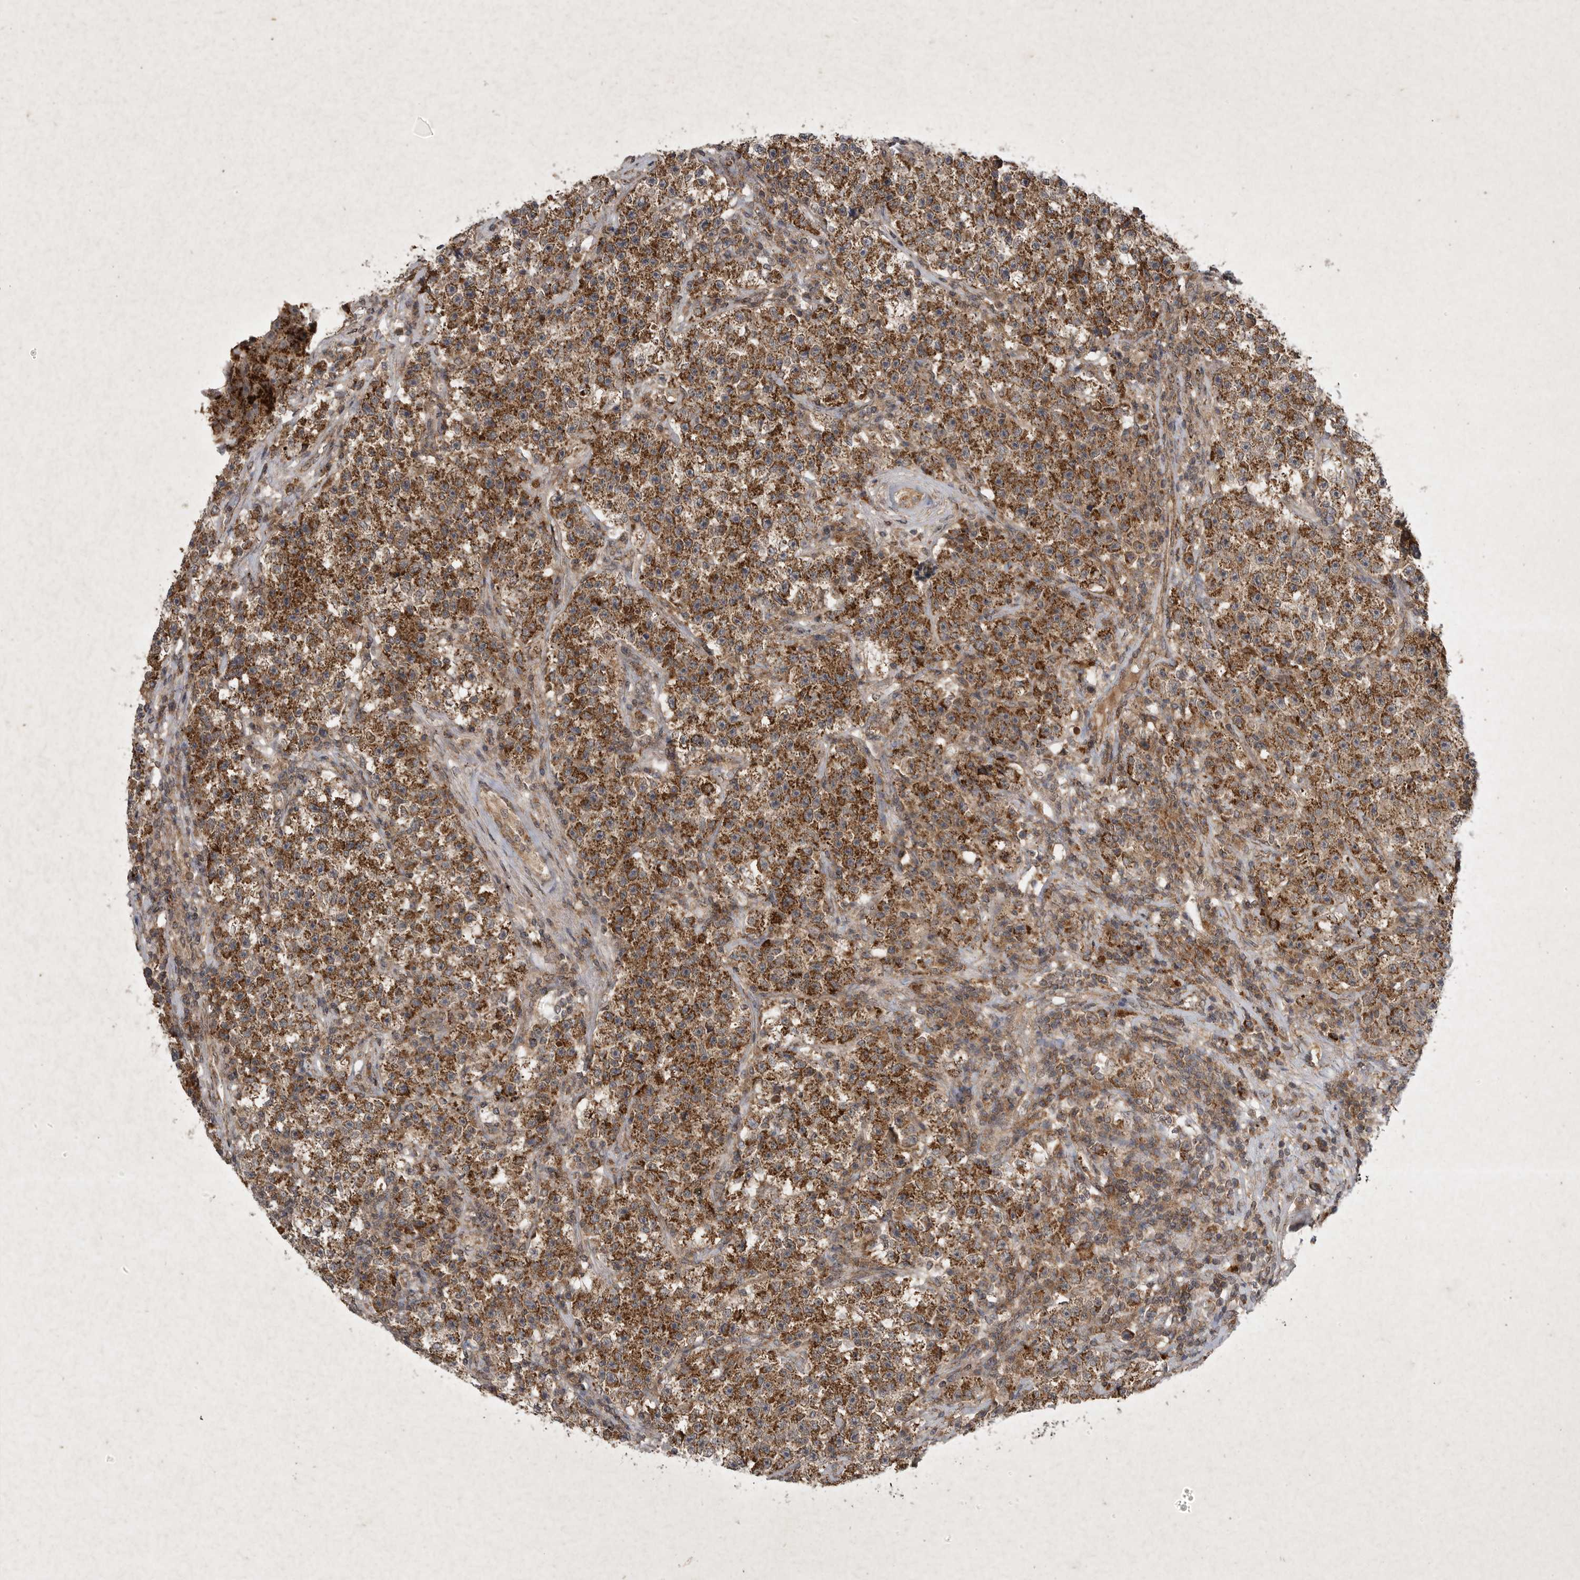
{"staining": {"intensity": "strong", "quantity": ">75%", "location": "cytoplasmic/membranous"}, "tissue": "testis cancer", "cell_type": "Tumor cells", "image_type": "cancer", "snomed": [{"axis": "morphology", "description": "Seminoma, NOS"}, {"axis": "topography", "description": "Testis"}], "caption": "This is an image of immunohistochemistry staining of testis seminoma, which shows strong positivity in the cytoplasmic/membranous of tumor cells.", "gene": "DDR1", "patient": {"sex": "male", "age": 22}}